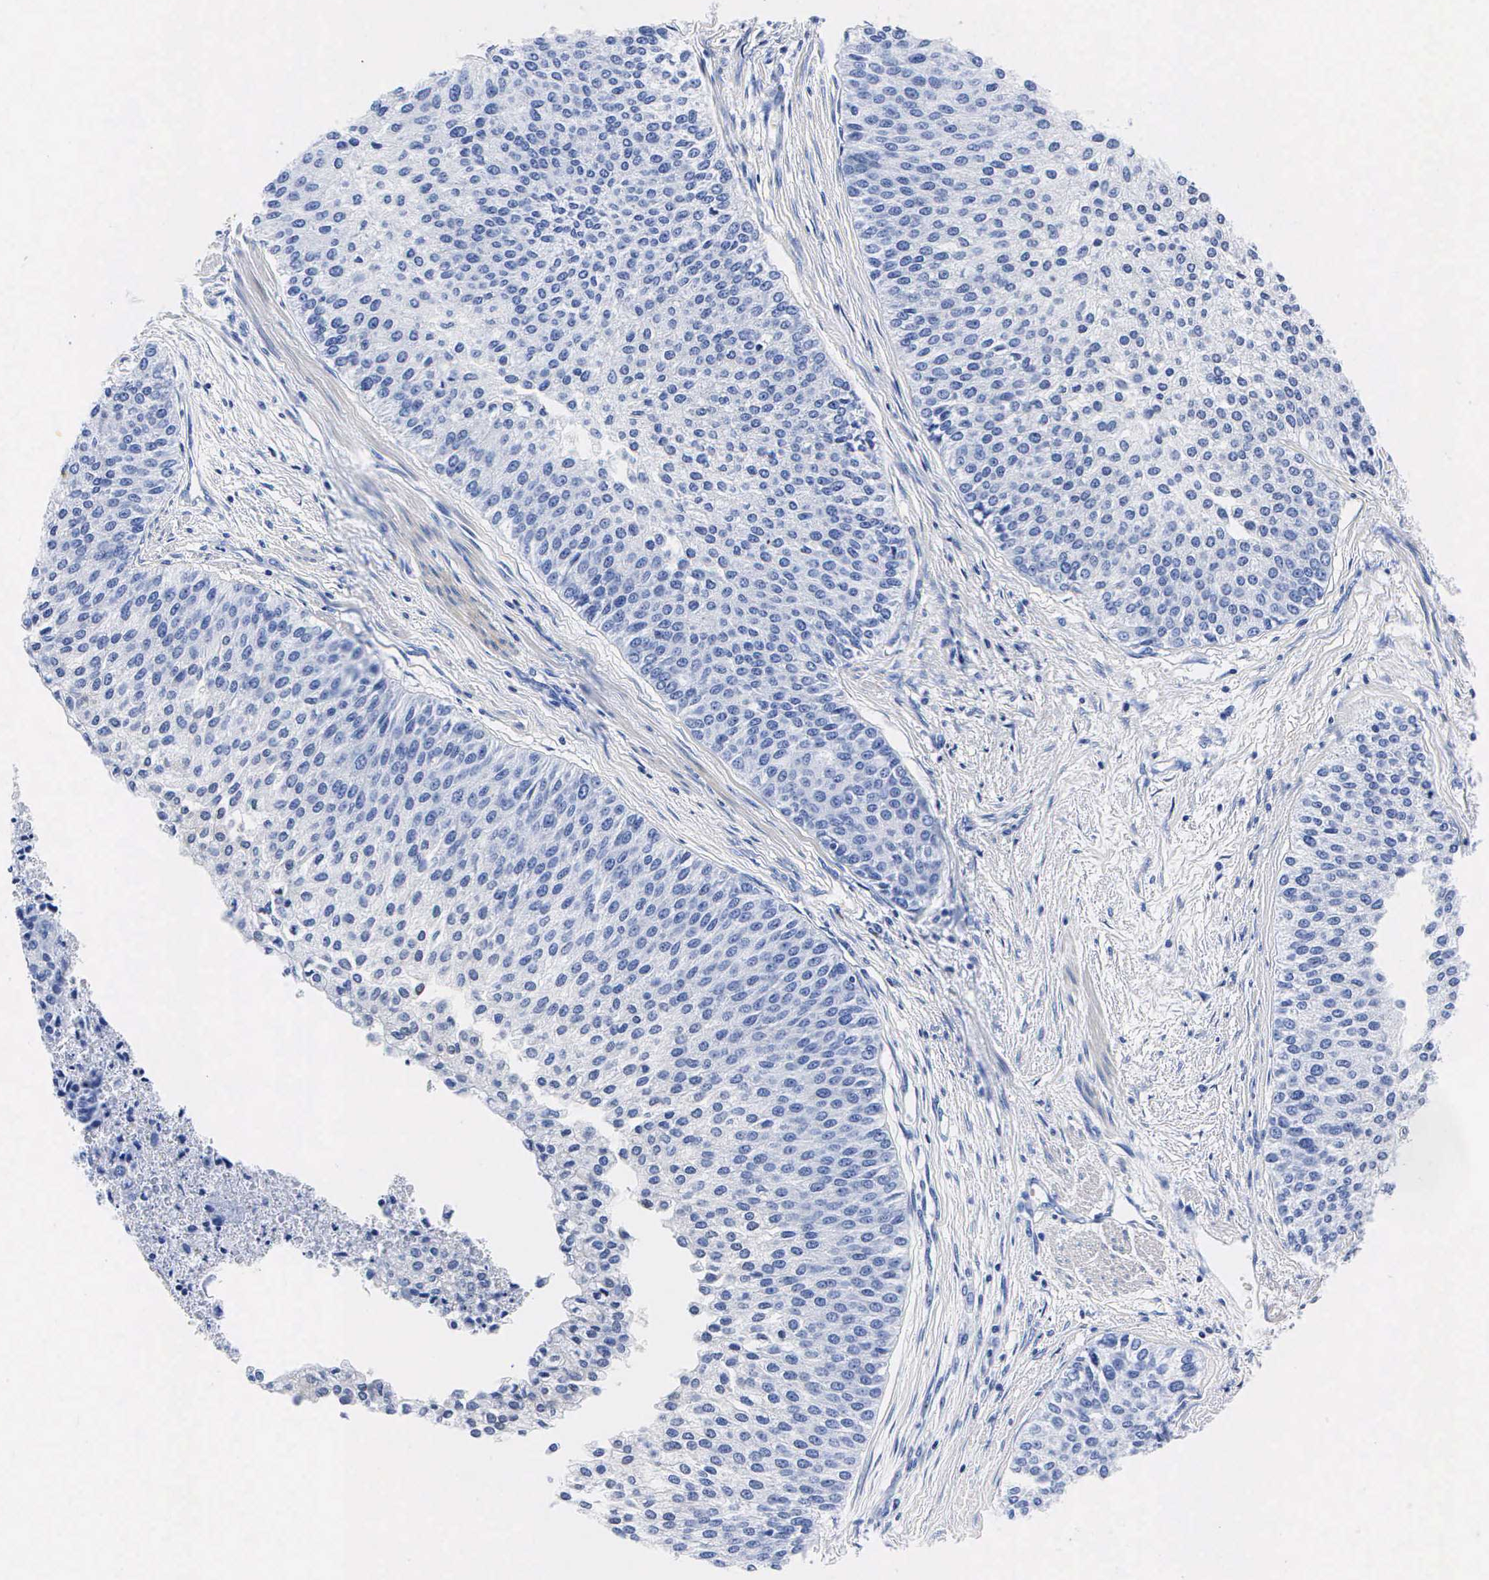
{"staining": {"intensity": "negative", "quantity": "none", "location": "none"}, "tissue": "urothelial cancer", "cell_type": "Tumor cells", "image_type": "cancer", "snomed": [{"axis": "morphology", "description": "Urothelial carcinoma, Low grade"}, {"axis": "topography", "description": "Urinary bladder"}], "caption": "Immunohistochemistry of low-grade urothelial carcinoma displays no staining in tumor cells. (Stains: DAB IHC with hematoxylin counter stain, Microscopy: brightfield microscopy at high magnification).", "gene": "ENO2", "patient": {"sex": "female", "age": 73}}